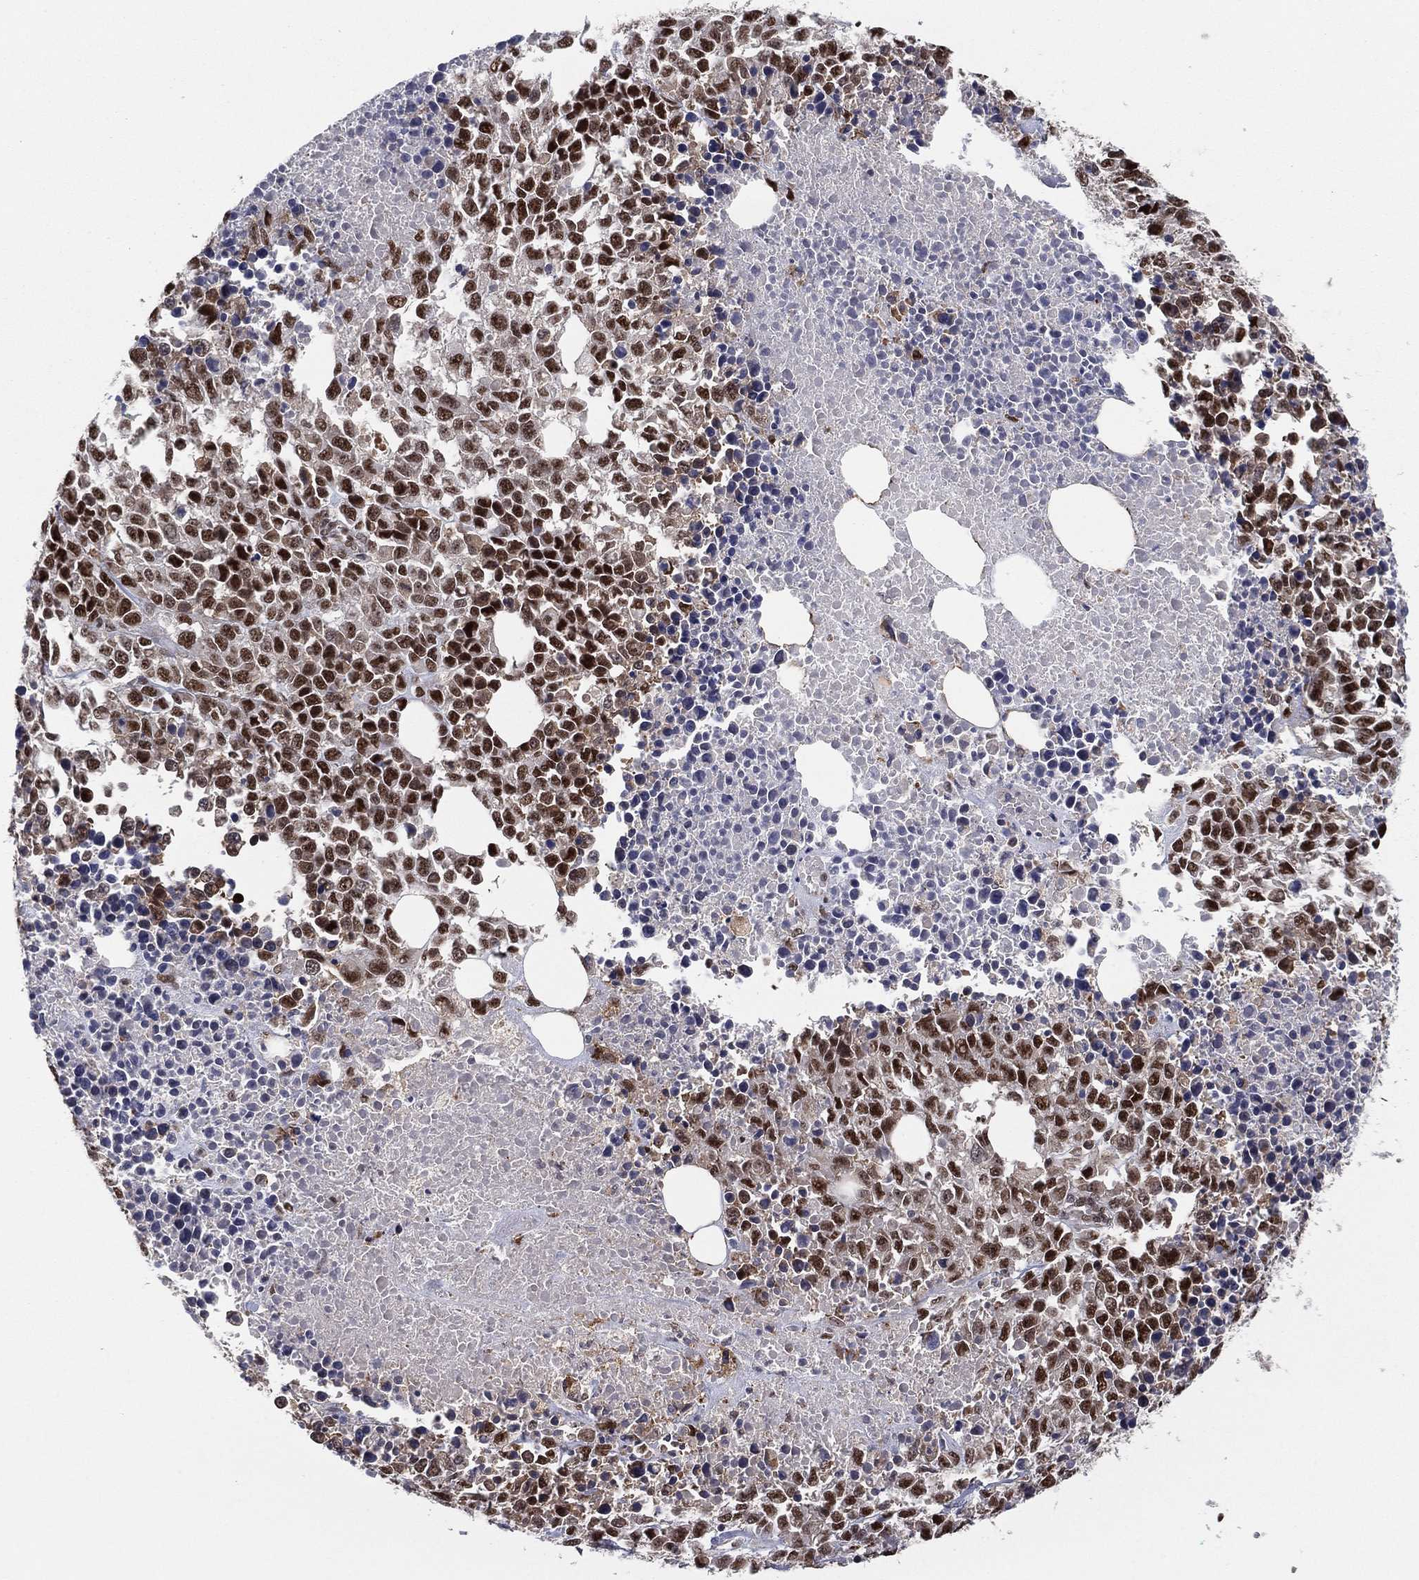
{"staining": {"intensity": "strong", "quantity": "25%-75%", "location": "nuclear"}, "tissue": "melanoma", "cell_type": "Tumor cells", "image_type": "cancer", "snomed": [{"axis": "morphology", "description": "Malignant melanoma, Metastatic site"}, {"axis": "topography", "description": "Skin"}], "caption": "Protein staining demonstrates strong nuclear expression in about 25%-75% of tumor cells in malignant melanoma (metastatic site). Ihc stains the protein in brown and the nuclei are stained blue.", "gene": "GPALPP1", "patient": {"sex": "male", "age": 84}}